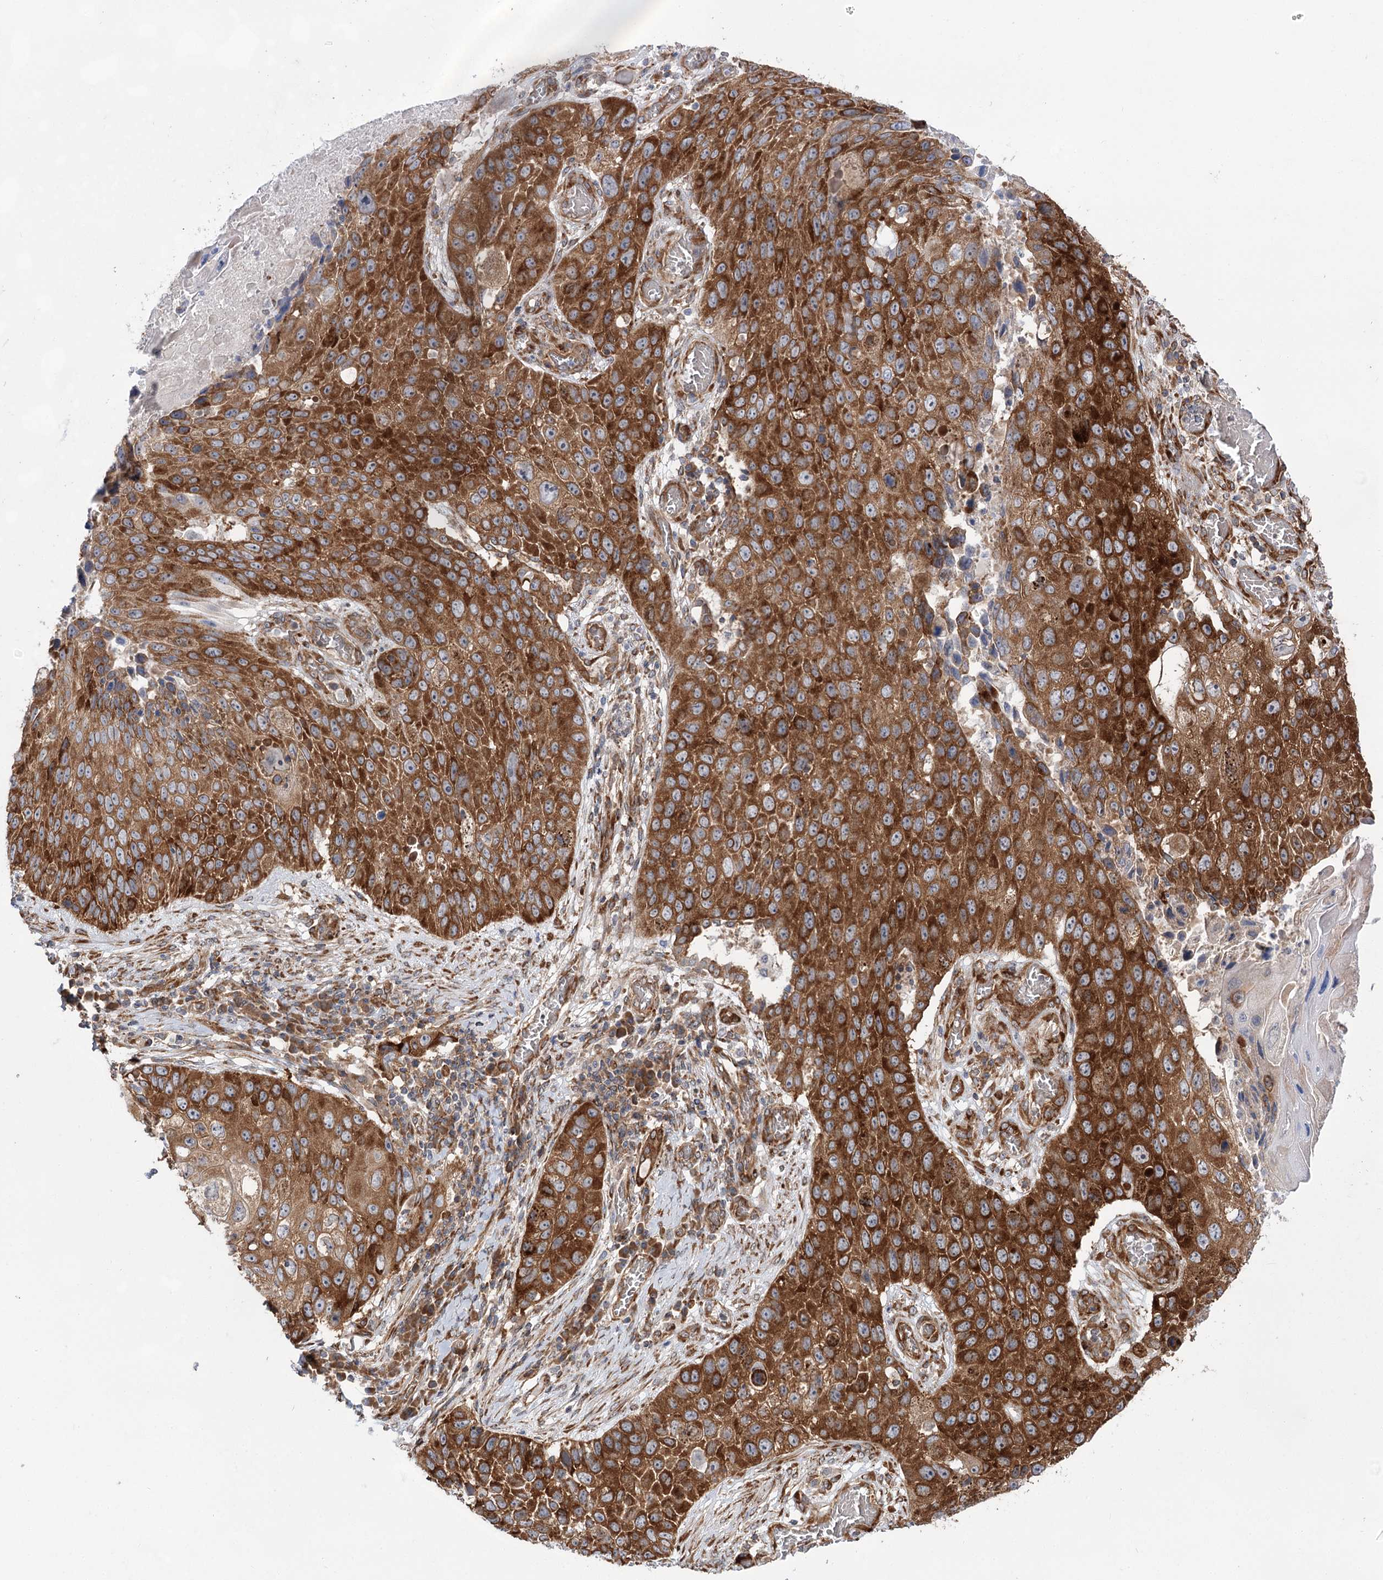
{"staining": {"intensity": "strong", "quantity": ">75%", "location": "cytoplasmic/membranous"}, "tissue": "lung cancer", "cell_type": "Tumor cells", "image_type": "cancer", "snomed": [{"axis": "morphology", "description": "Squamous cell carcinoma, NOS"}, {"axis": "topography", "description": "Lung"}], "caption": "Squamous cell carcinoma (lung) stained with a protein marker demonstrates strong staining in tumor cells.", "gene": "VWA2", "patient": {"sex": "male", "age": 61}}